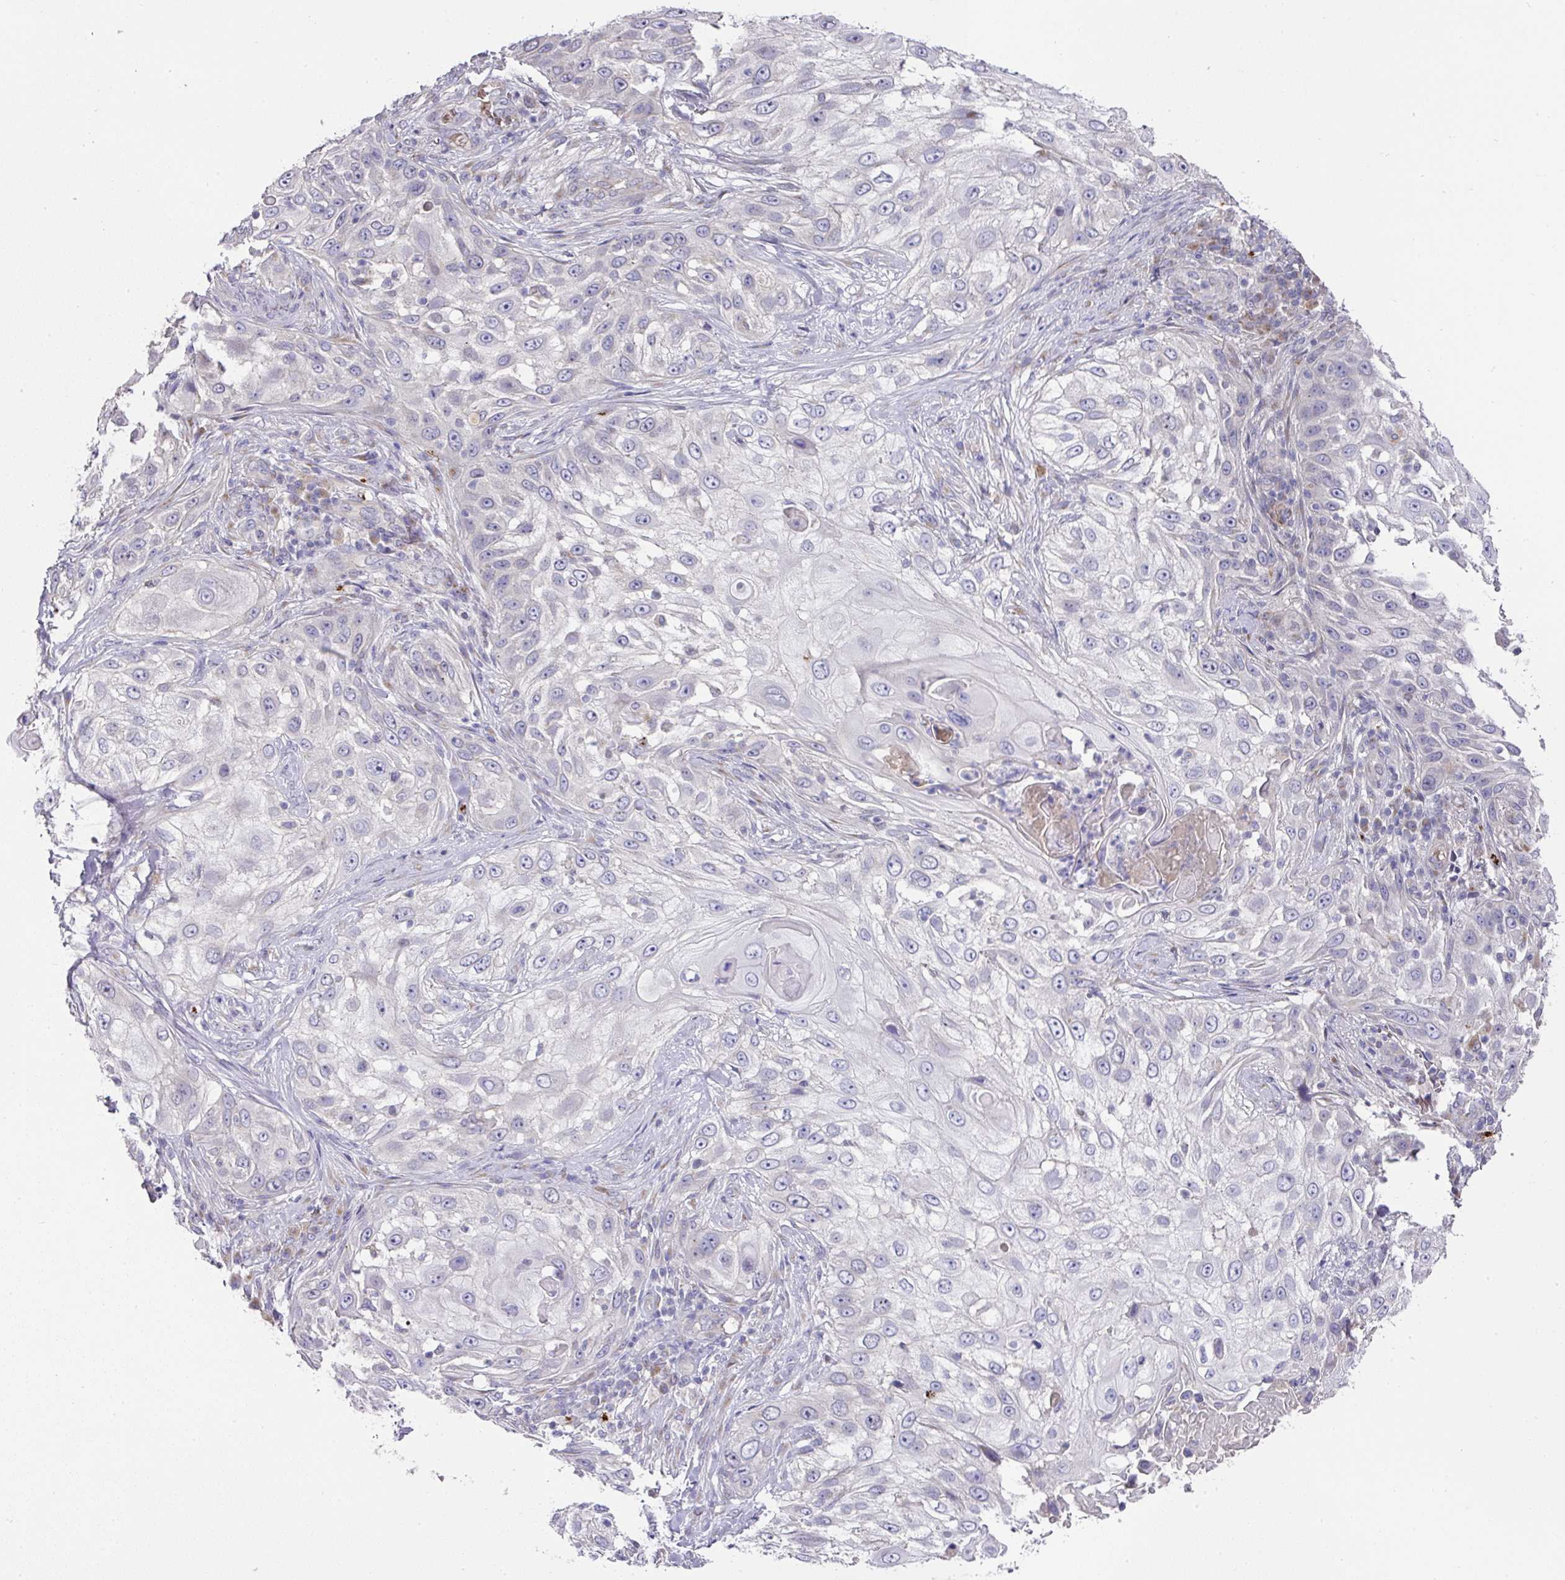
{"staining": {"intensity": "negative", "quantity": "none", "location": "none"}, "tissue": "skin cancer", "cell_type": "Tumor cells", "image_type": "cancer", "snomed": [{"axis": "morphology", "description": "Squamous cell carcinoma, NOS"}, {"axis": "topography", "description": "Skin"}], "caption": "Tumor cells show no significant protein staining in squamous cell carcinoma (skin).", "gene": "TARM1", "patient": {"sex": "female", "age": 44}}